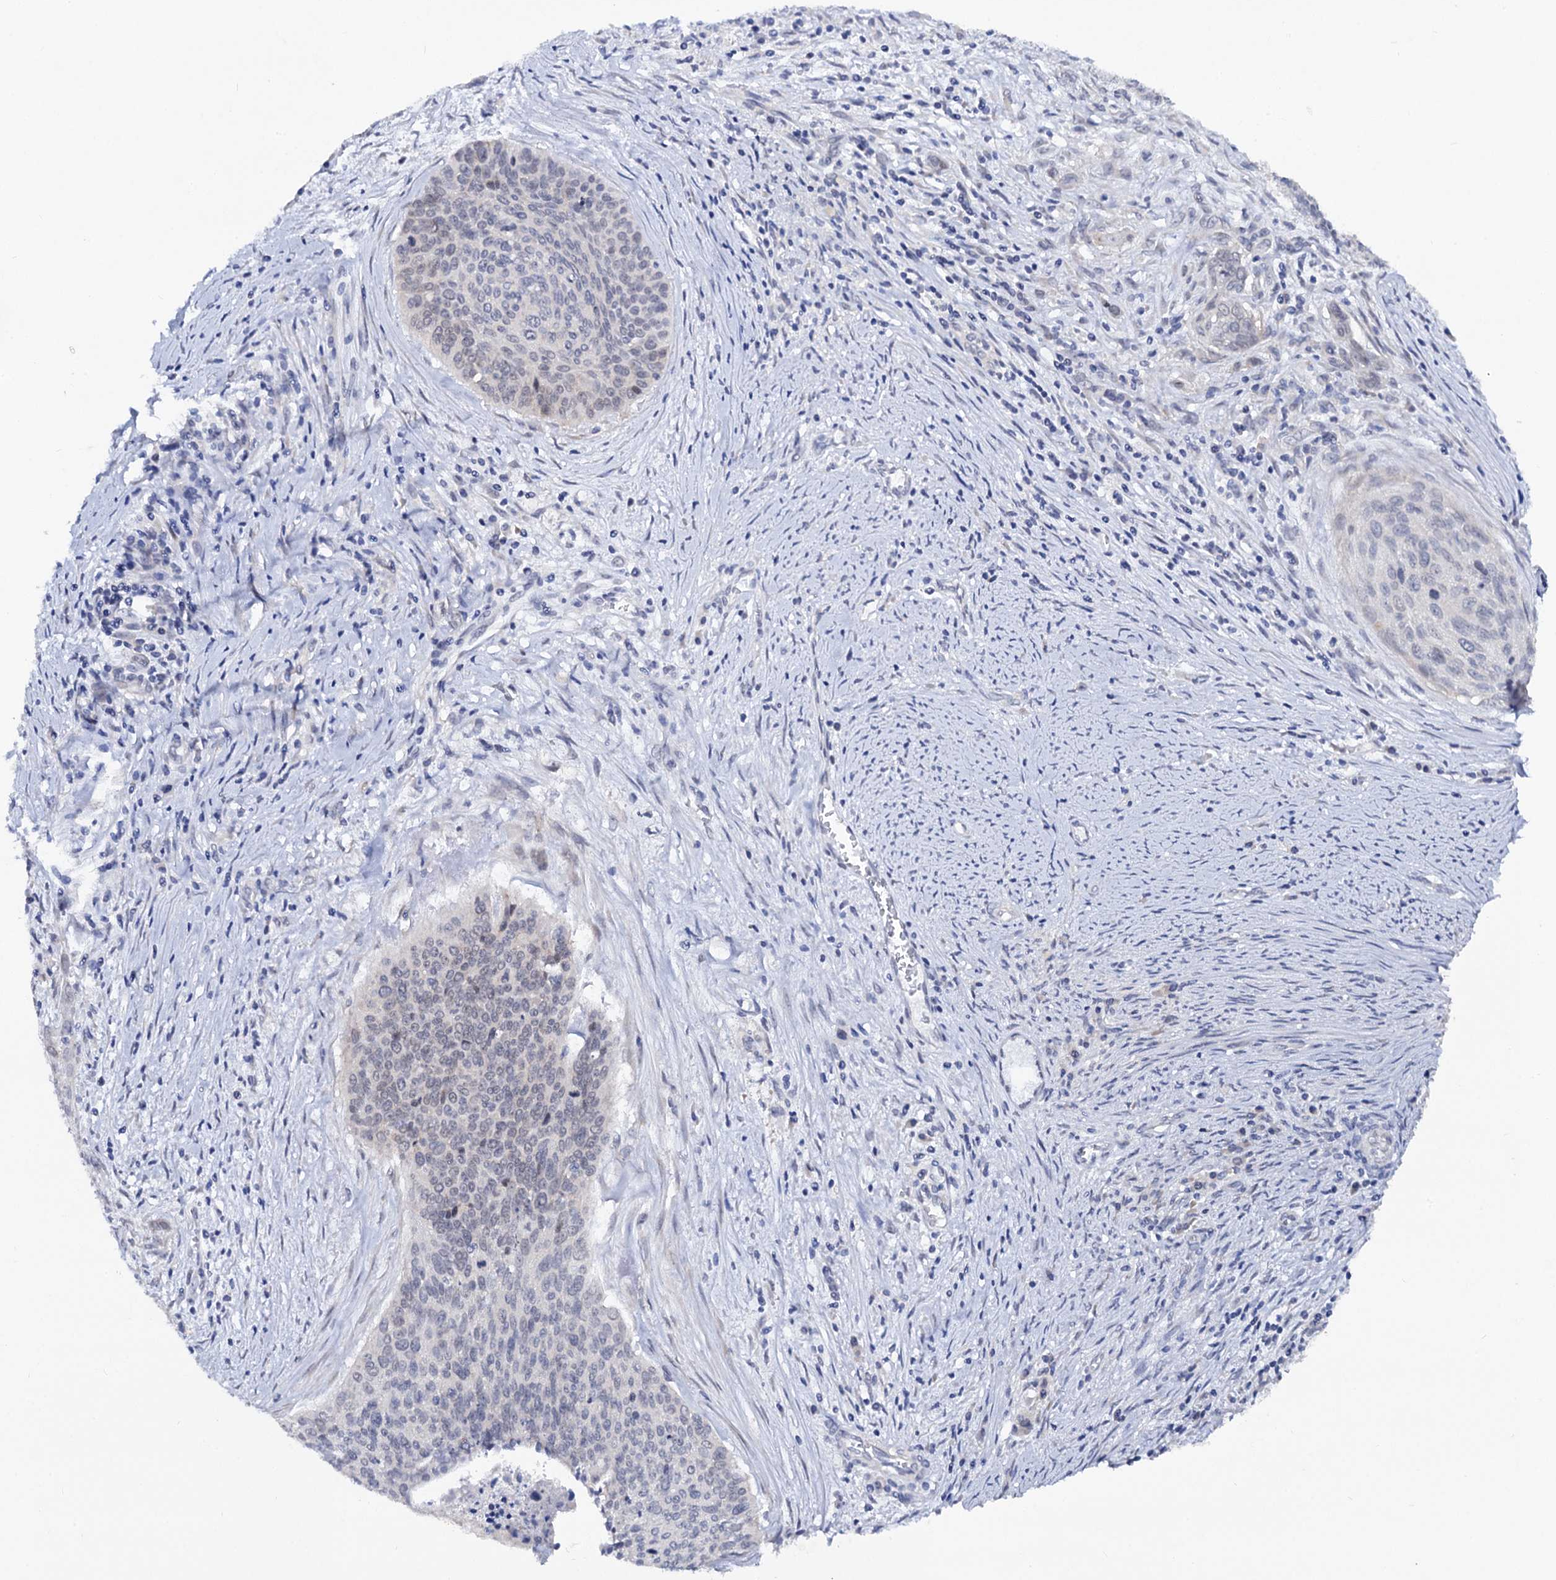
{"staining": {"intensity": "negative", "quantity": "none", "location": "none"}, "tissue": "cervical cancer", "cell_type": "Tumor cells", "image_type": "cancer", "snomed": [{"axis": "morphology", "description": "Squamous cell carcinoma, NOS"}, {"axis": "topography", "description": "Cervix"}], "caption": "DAB (3,3'-diaminobenzidine) immunohistochemical staining of cervical squamous cell carcinoma reveals no significant expression in tumor cells.", "gene": "CAPRIN2", "patient": {"sex": "female", "age": 55}}